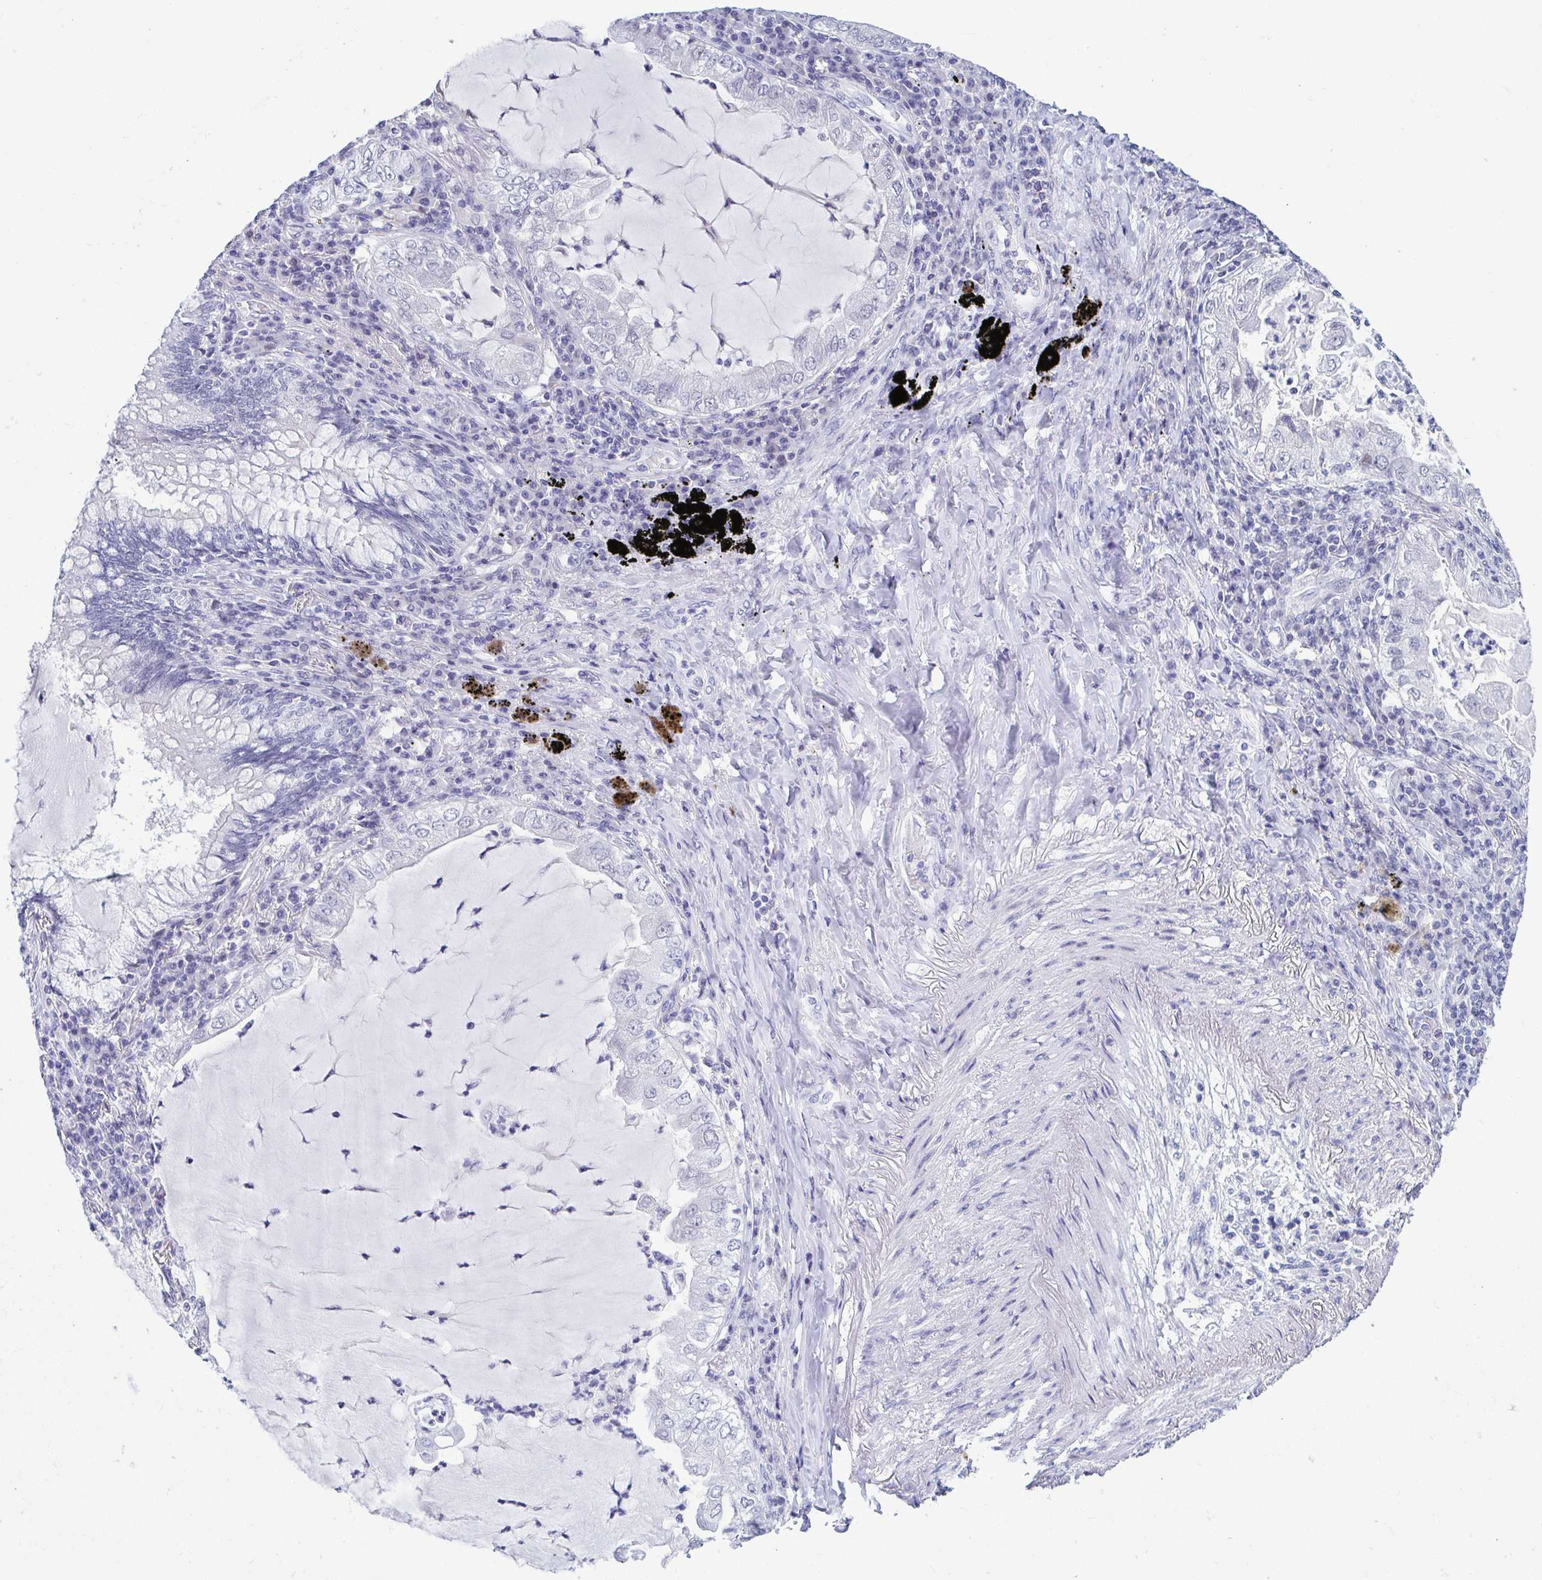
{"staining": {"intensity": "negative", "quantity": "none", "location": "none"}, "tissue": "lung cancer", "cell_type": "Tumor cells", "image_type": "cancer", "snomed": [{"axis": "morphology", "description": "Adenocarcinoma, NOS"}, {"axis": "topography", "description": "Lung"}], "caption": "Lung cancer (adenocarcinoma) stained for a protein using immunohistochemistry reveals no positivity tumor cells.", "gene": "PERM1", "patient": {"sex": "female", "age": 73}}